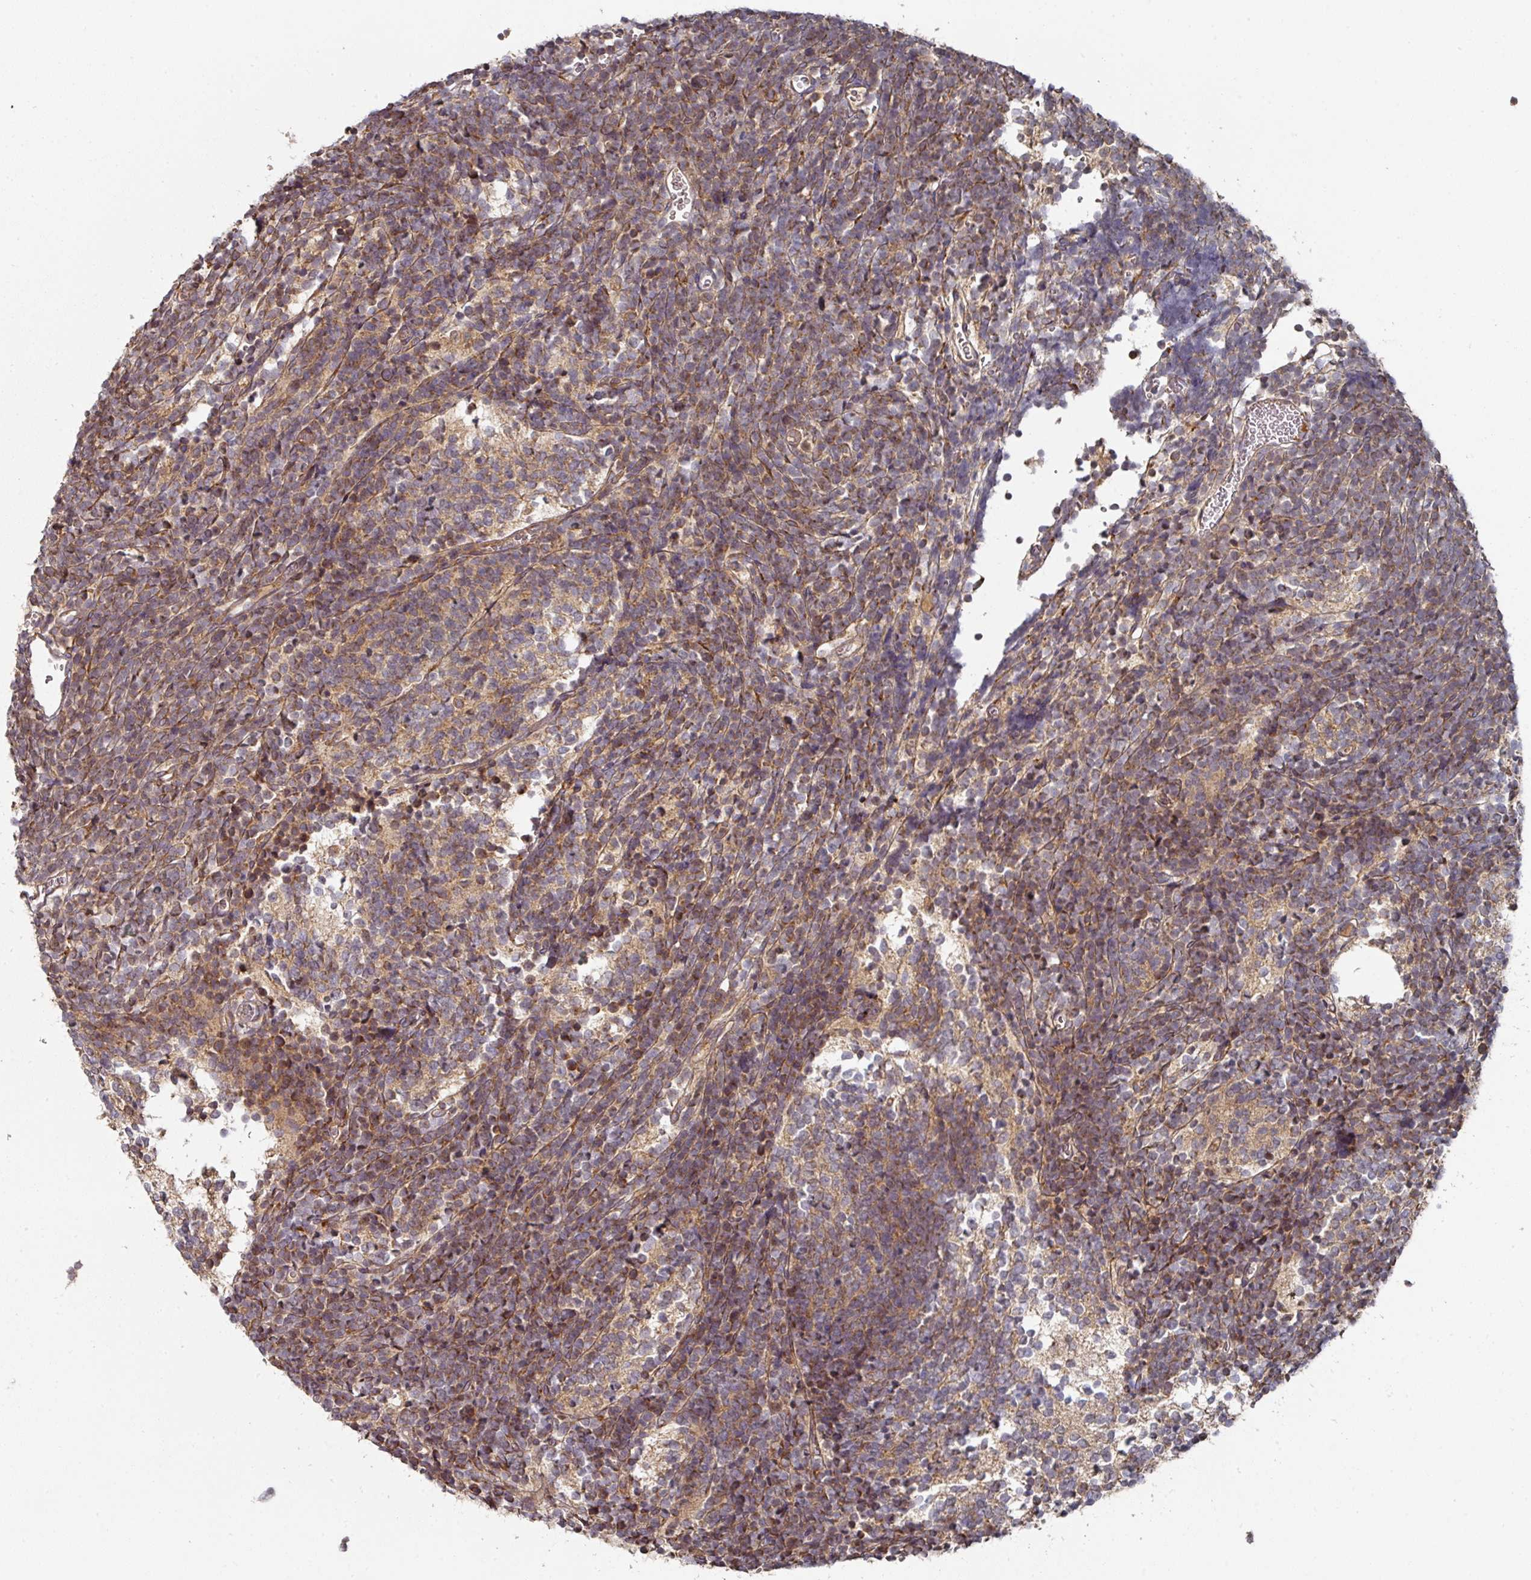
{"staining": {"intensity": "moderate", "quantity": ">75%", "location": "cytoplasmic/membranous"}, "tissue": "glioma", "cell_type": "Tumor cells", "image_type": "cancer", "snomed": [{"axis": "morphology", "description": "Glioma, malignant, Low grade"}, {"axis": "topography", "description": "Brain"}], "caption": "A high-resolution photomicrograph shows immunohistochemistry staining of glioma, which shows moderate cytoplasmic/membranous staining in approximately >75% of tumor cells.", "gene": "CEP95", "patient": {"sex": "female", "age": 1}}